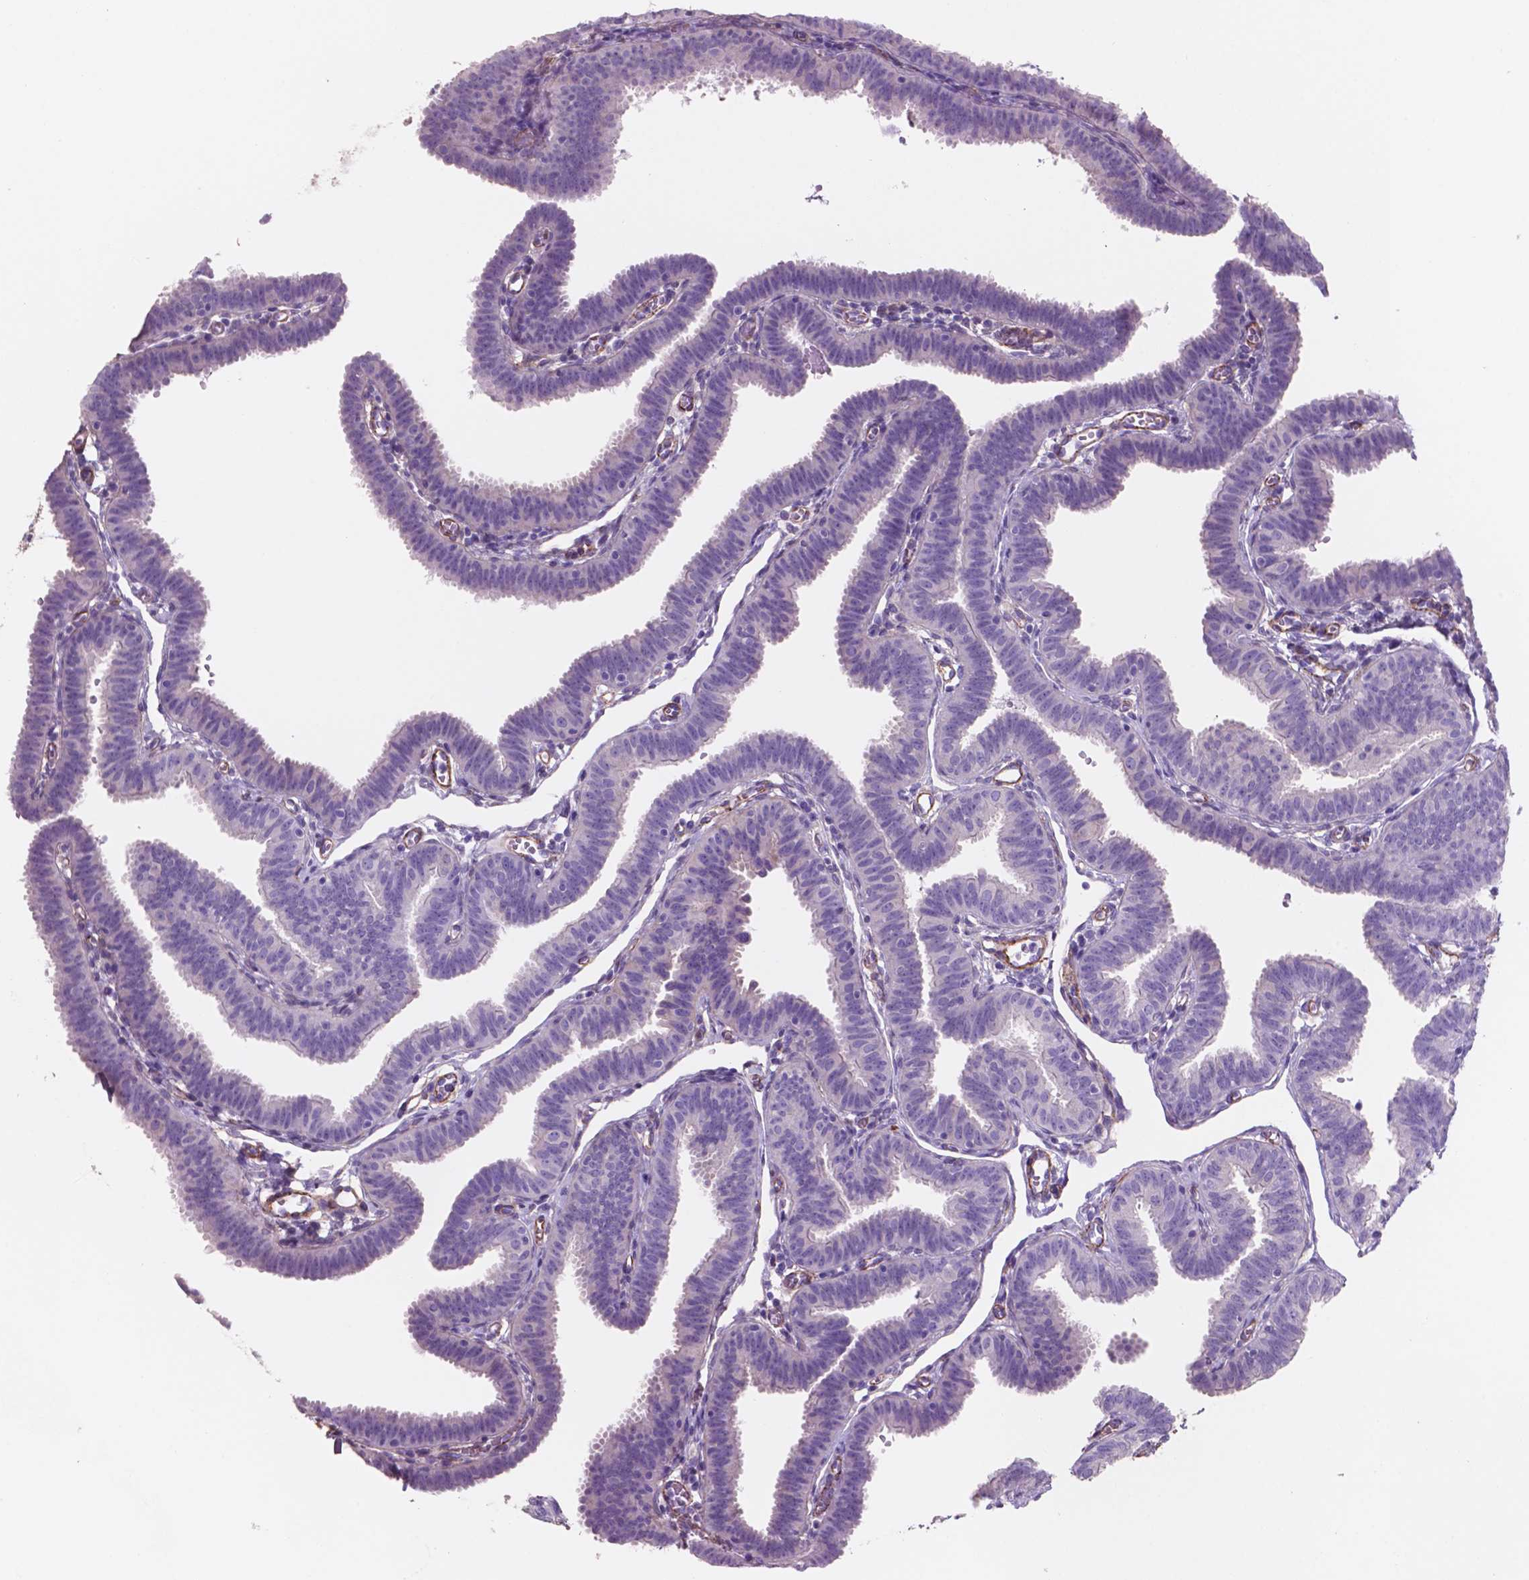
{"staining": {"intensity": "negative", "quantity": "none", "location": "none"}, "tissue": "fallopian tube", "cell_type": "Glandular cells", "image_type": "normal", "snomed": [{"axis": "morphology", "description": "Normal tissue, NOS"}, {"axis": "topography", "description": "Fallopian tube"}], "caption": "Fallopian tube stained for a protein using immunohistochemistry (IHC) demonstrates no positivity glandular cells.", "gene": "TOR2A", "patient": {"sex": "female", "age": 25}}